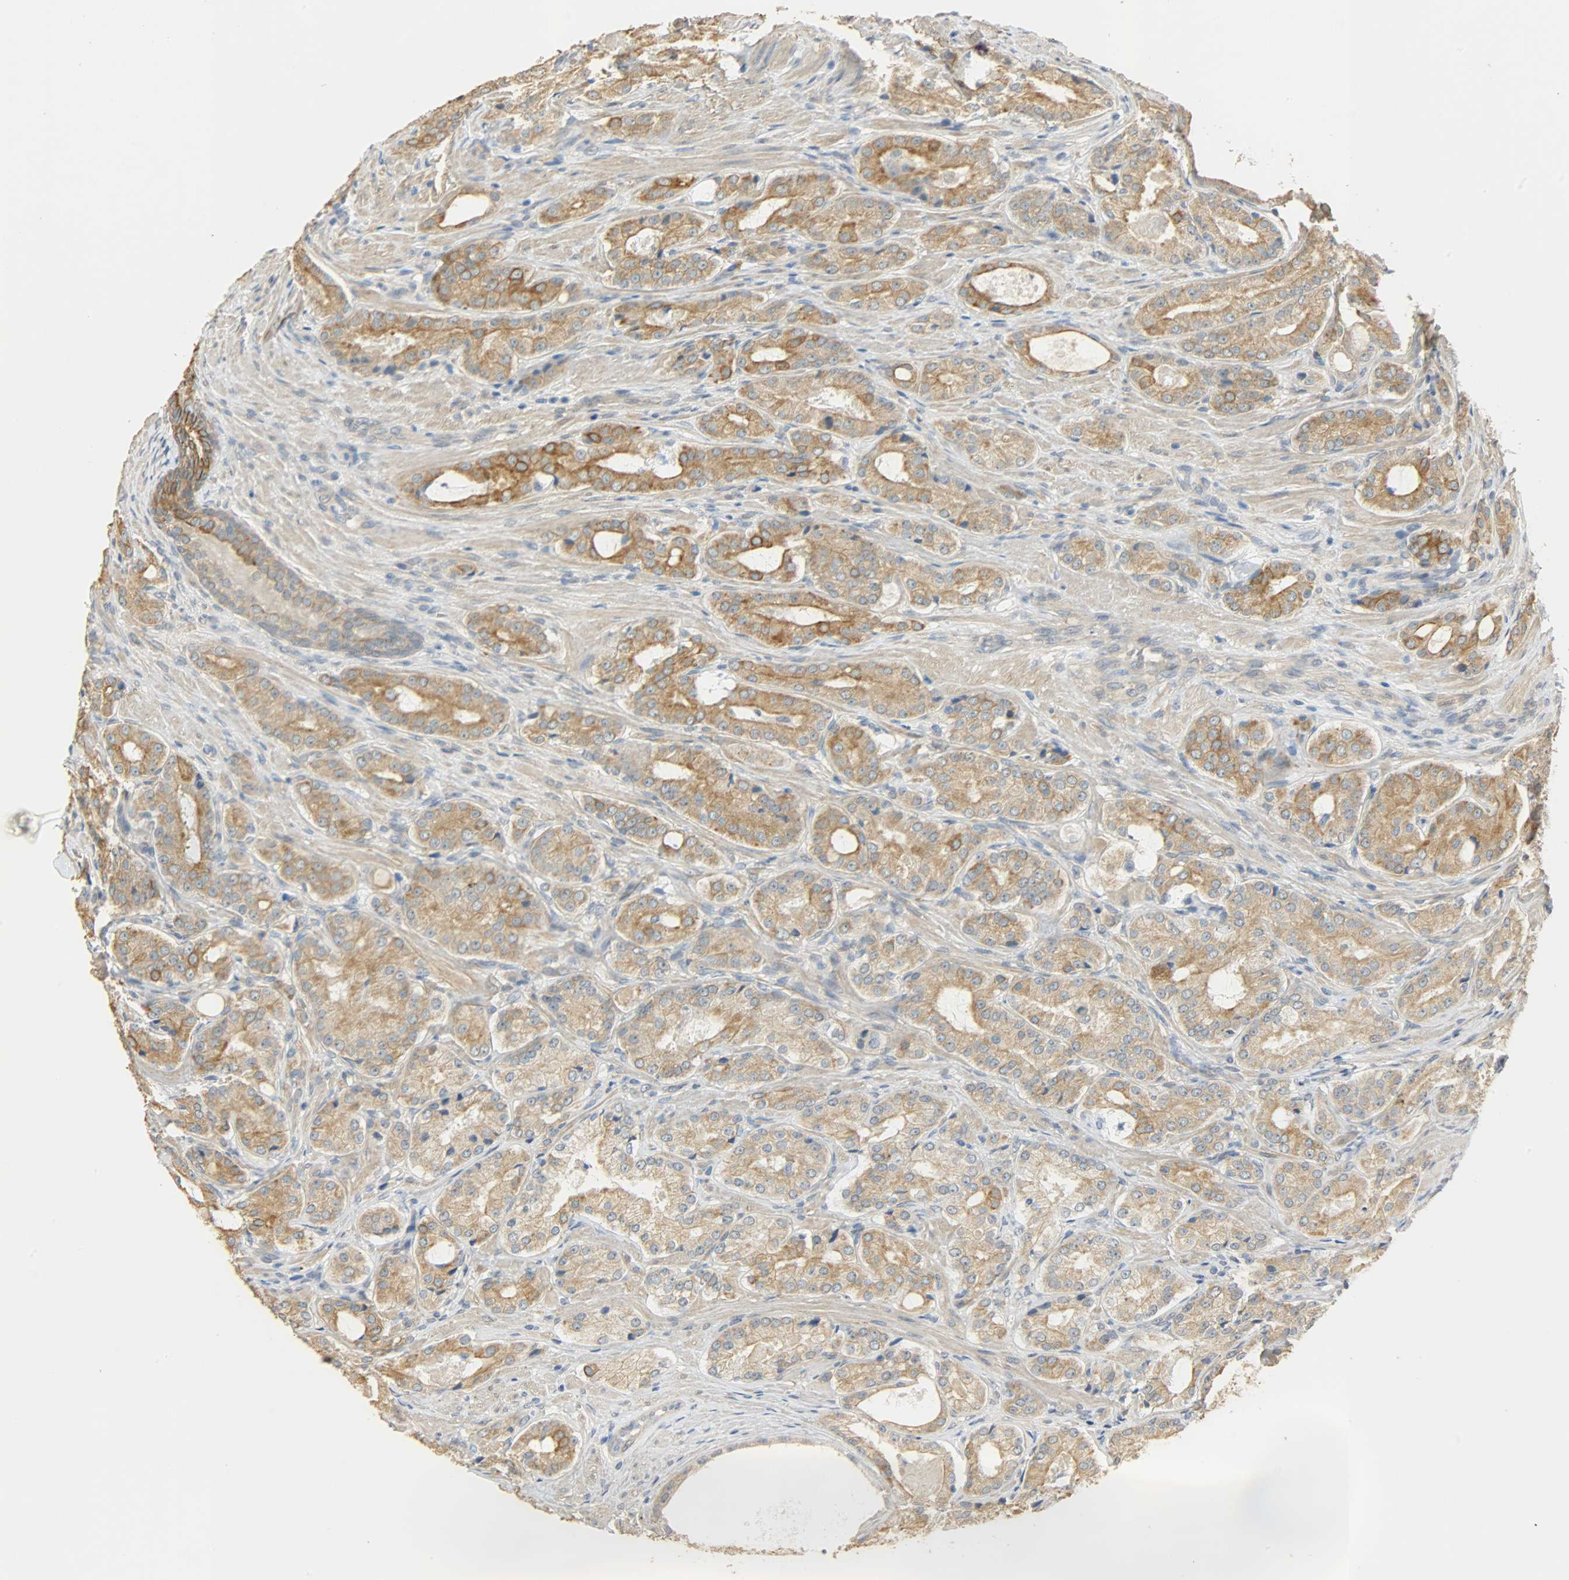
{"staining": {"intensity": "moderate", "quantity": ">75%", "location": "cytoplasmic/membranous"}, "tissue": "prostate cancer", "cell_type": "Tumor cells", "image_type": "cancer", "snomed": [{"axis": "morphology", "description": "Adenocarcinoma, High grade"}, {"axis": "topography", "description": "Prostate"}], "caption": "A histopathology image of human adenocarcinoma (high-grade) (prostate) stained for a protein displays moderate cytoplasmic/membranous brown staining in tumor cells. The protein is shown in brown color, while the nuclei are stained blue.", "gene": "USP13", "patient": {"sex": "male", "age": 72}}